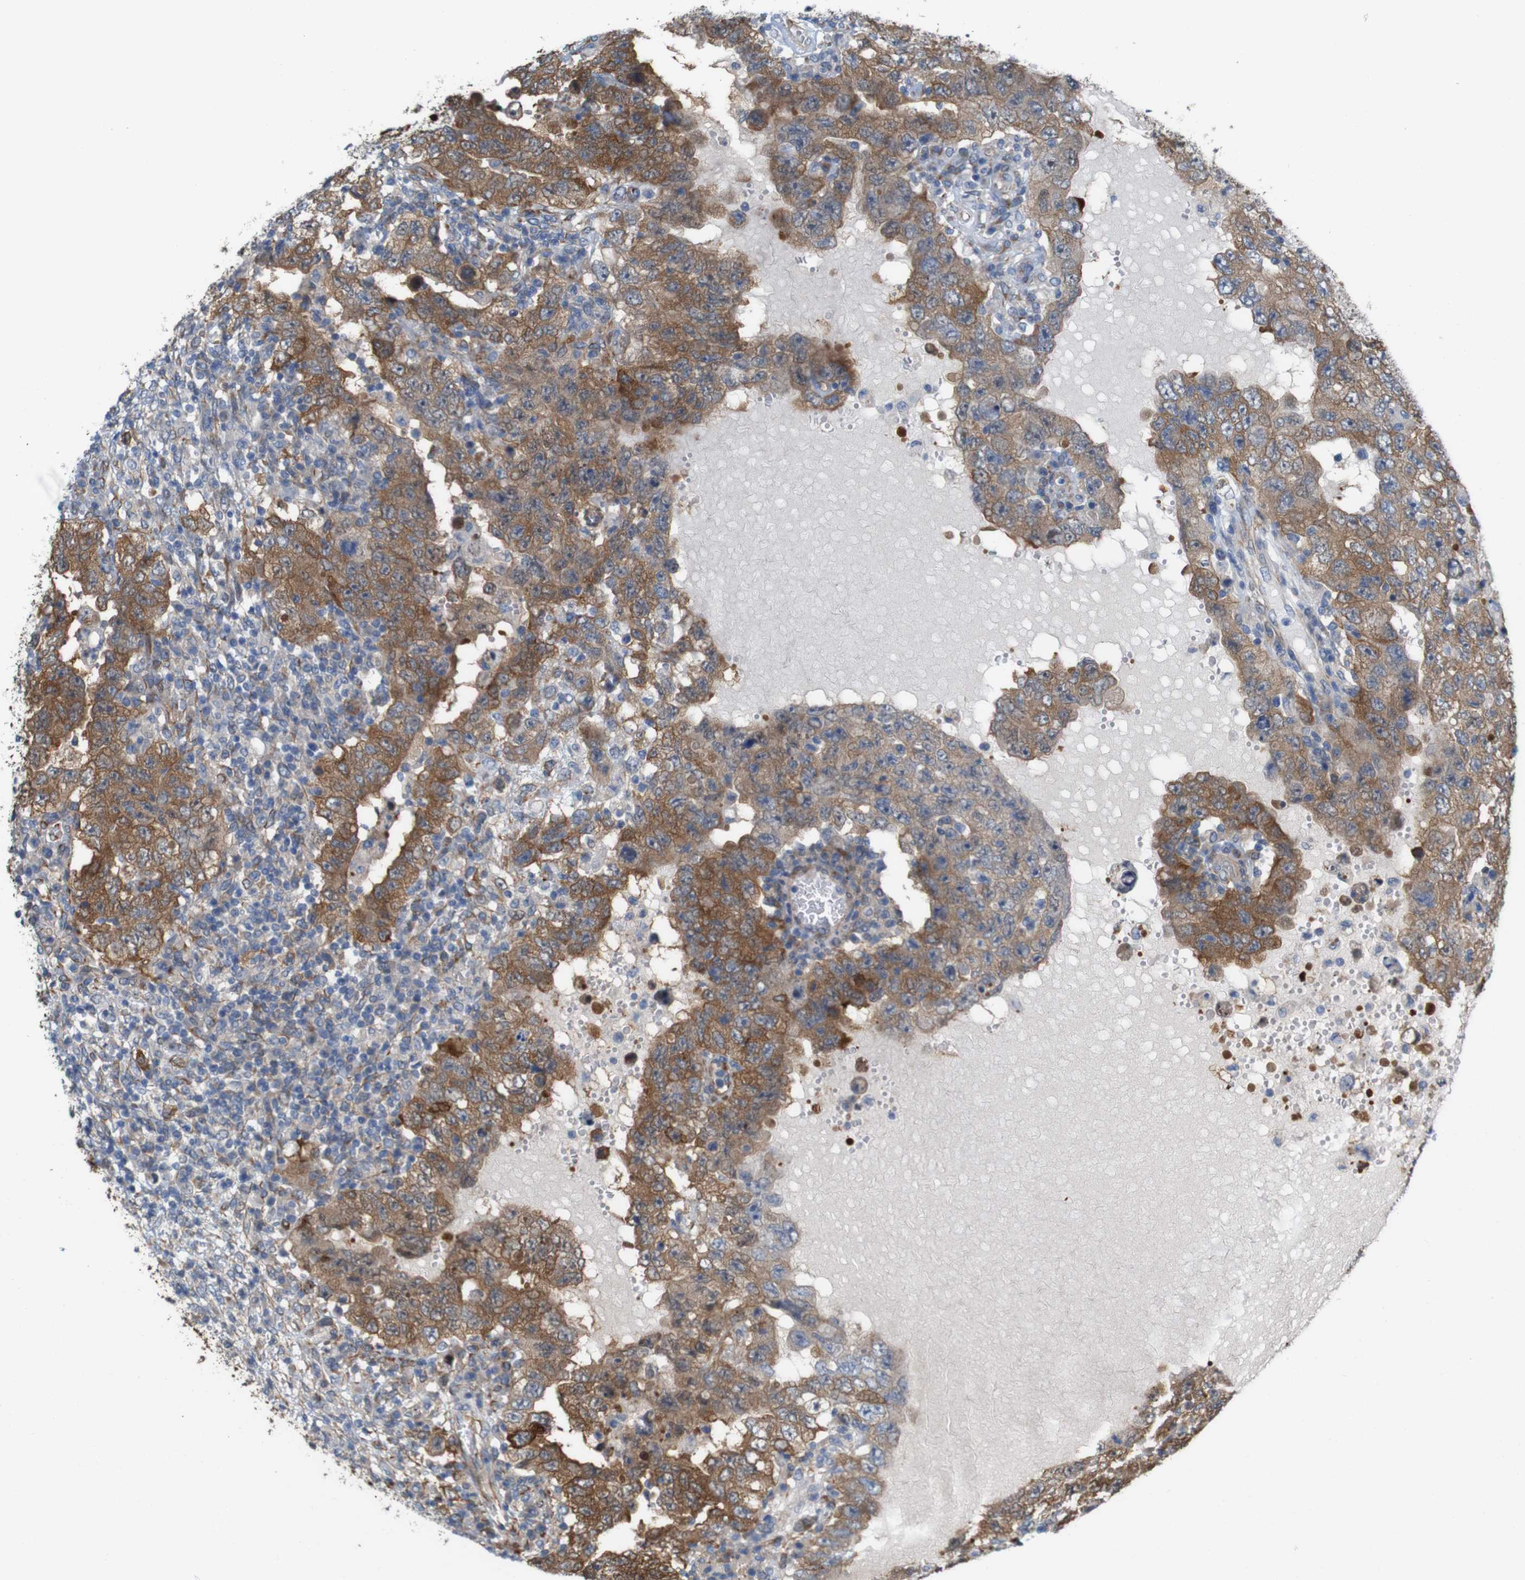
{"staining": {"intensity": "moderate", "quantity": ">75%", "location": "cytoplasmic/membranous"}, "tissue": "testis cancer", "cell_type": "Tumor cells", "image_type": "cancer", "snomed": [{"axis": "morphology", "description": "Carcinoma, Embryonal, NOS"}, {"axis": "topography", "description": "Testis"}], "caption": "Immunohistochemical staining of human testis embryonal carcinoma demonstrates medium levels of moderate cytoplasmic/membranous expression in about >75% of tumor cells. The protein is stained brown, and the nuclei are stained in blue (DAB (3,3'-diaminobenzidine) IHC with brightfield microscopy, high magnification).", "gene": "JPH1", "patient": {"sex": "male", "age": 26}}